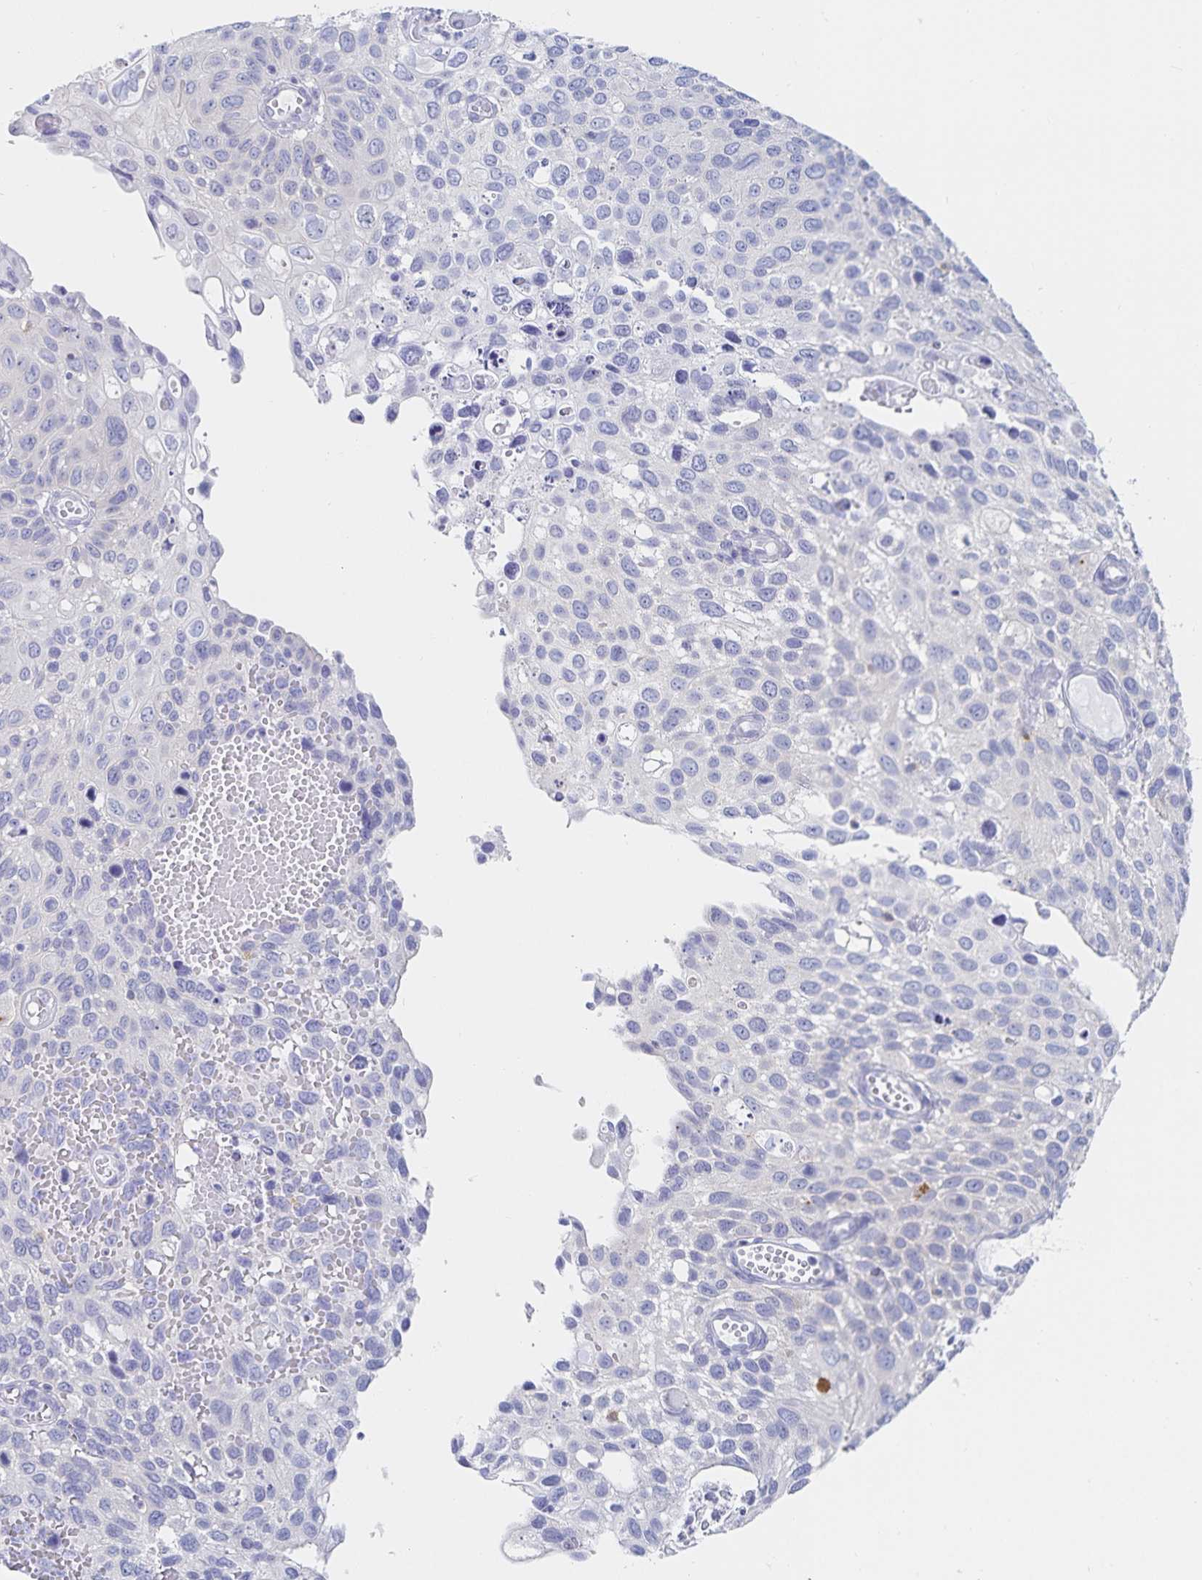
{"staining": {"intensity": "negative", "quantity": "none", "location": "none"}, "tissue": "cervical cancer", "cell_type": "Tumor cells", "image_type": "cancer", "snomed": [{"axis": "morphology", "description": "Squamous cell carcinoma, NOS"}, {"axis": "topography", "description": "Cervix"}], "caption": "This photomicrograph is of cervical cancer (squamous cell carcinoma) stained with IHC to label a protein in brown with the nuclei are counter-stained blue. There is no expression in tumor cells.", "gene": "TNIP1", "patient": {"sex": "female", "age": 70}}